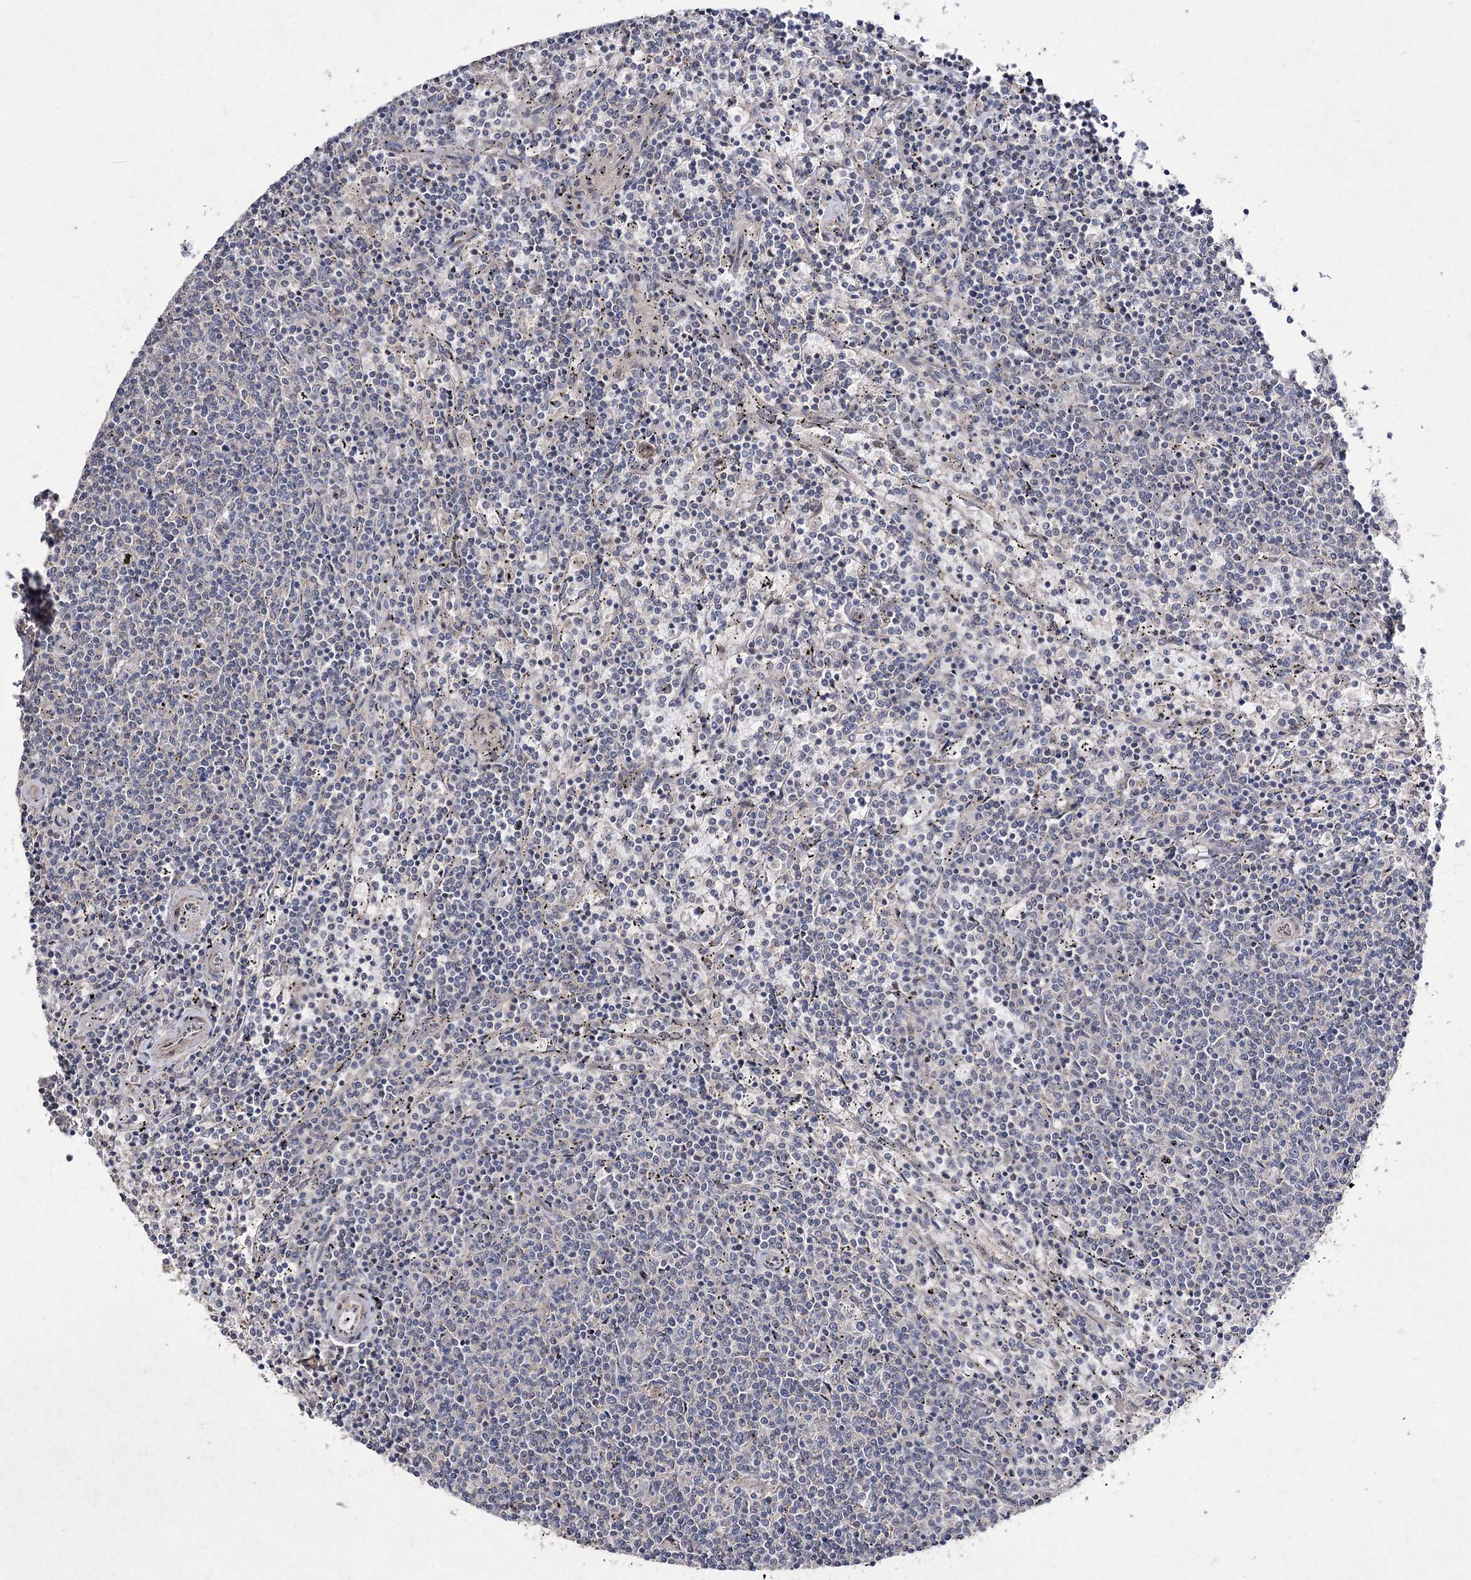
{"staining": {"intensity": "negative", "quantity": "none", "location": "none"}, "tissue": "lymphoma", "cell_type": "Tumor cells", "image_type": "cancer", "snomed": [{"axis": "morphology", "description": "Malignant lymphoma, non-Hodgkin's type, Low grade"}, {"axis": "topography", "description": "Spleen"}], "caption": "This is a photomicrograph of immunohistochemistry staining of malignant lymphoma, non-Hodgkin's type (low-grade), which shows no staining in tumor cells.", "gene": "FANCL", "patient": {"sex": "female", "age": 50}}